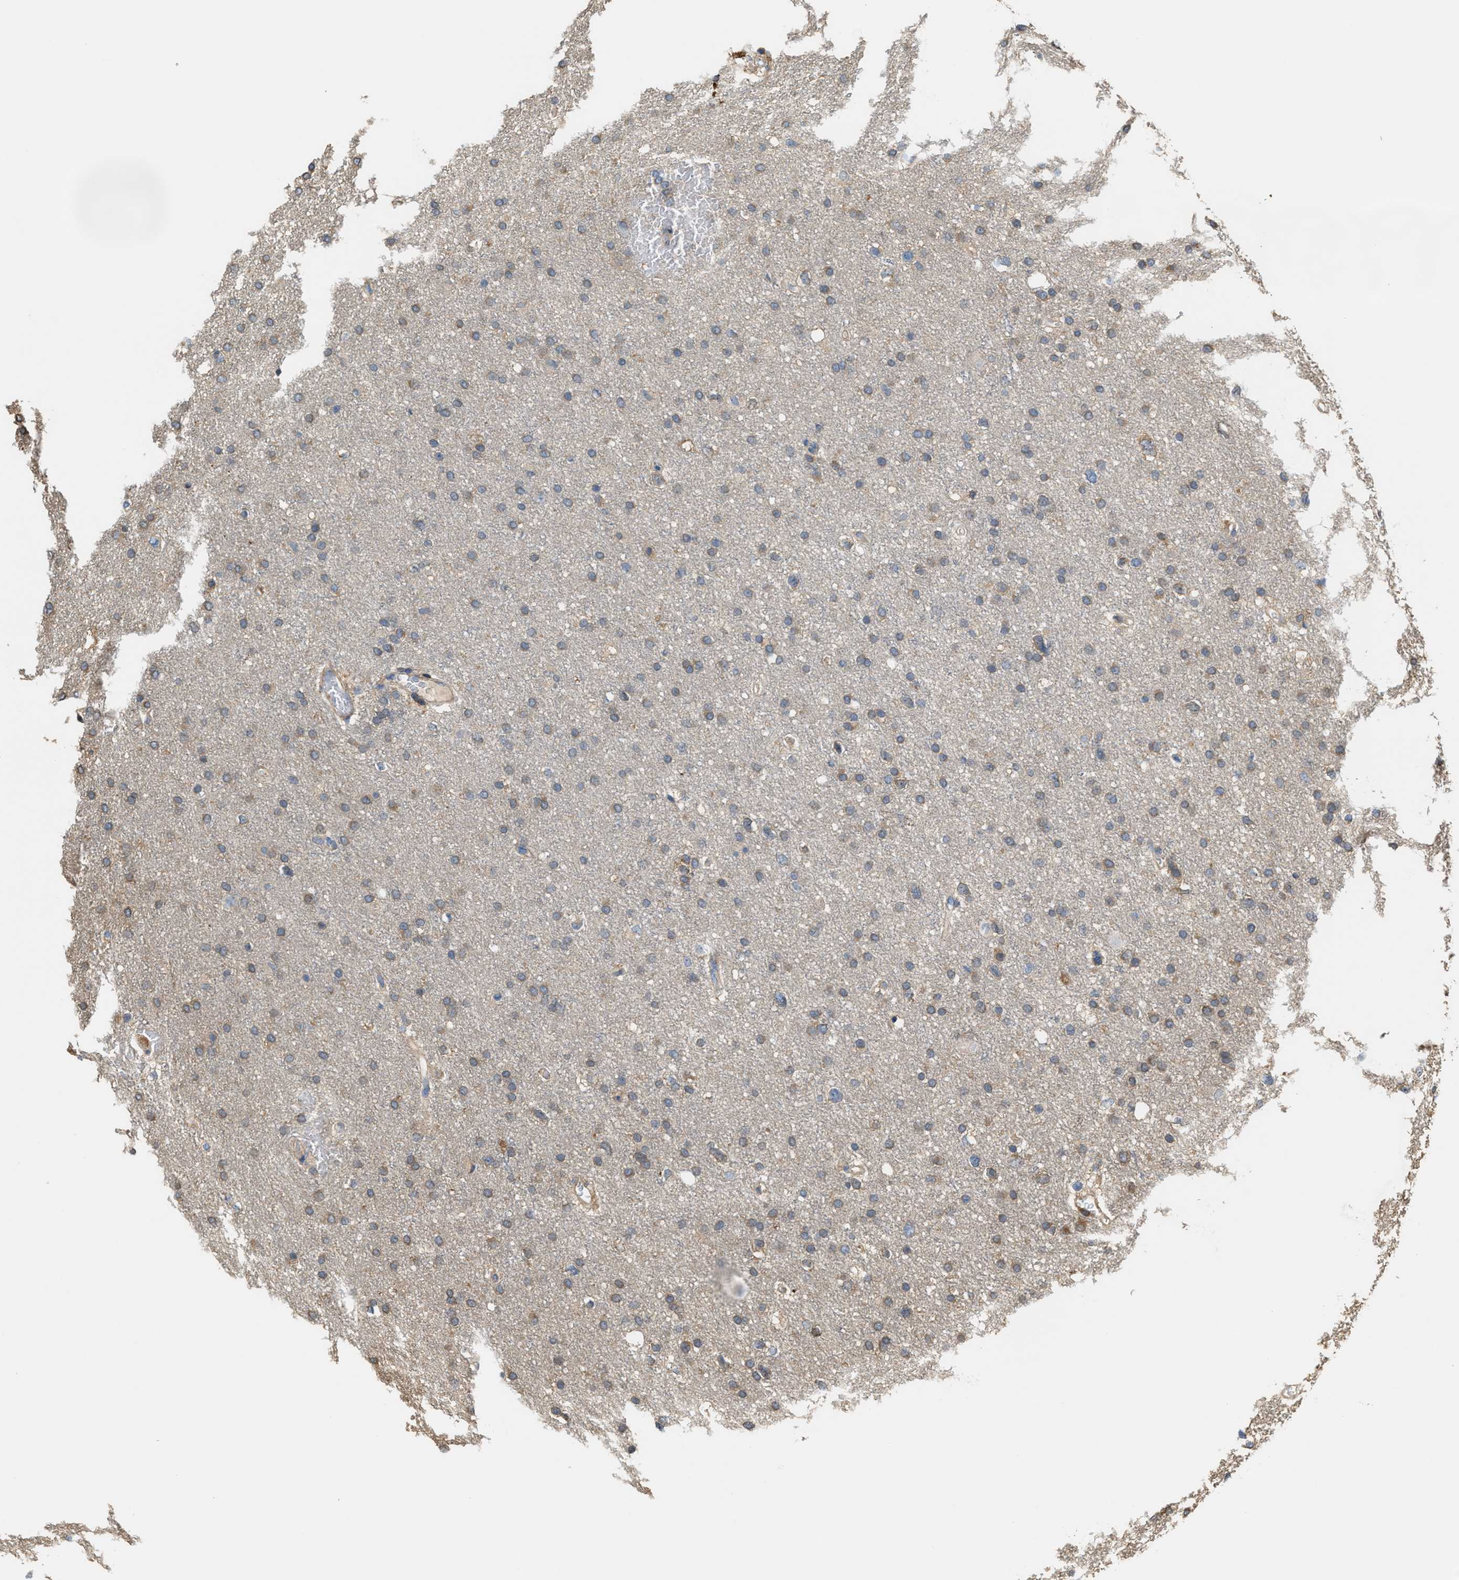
{"staining": {"intensity": "moderate", "quantity": "<25%", "location": "cytoplasmic/membranous"}, "tissue": "glioma", "cell_type": "Tumor cells", "image_type": "cancer", "snomed": [{"axis": "morphology", "description": "Glioma, malignant, Low grade"}, {"axis": "topography", "description": "Brain"}], "caption": "The image shows a brown stain indicating the presence of a protein in the cytoplasmic/membranous of tumor cells in malignant low-grade glioma.", "gene": "ATIC", "patient": {"sex": "female", "age": 37}}